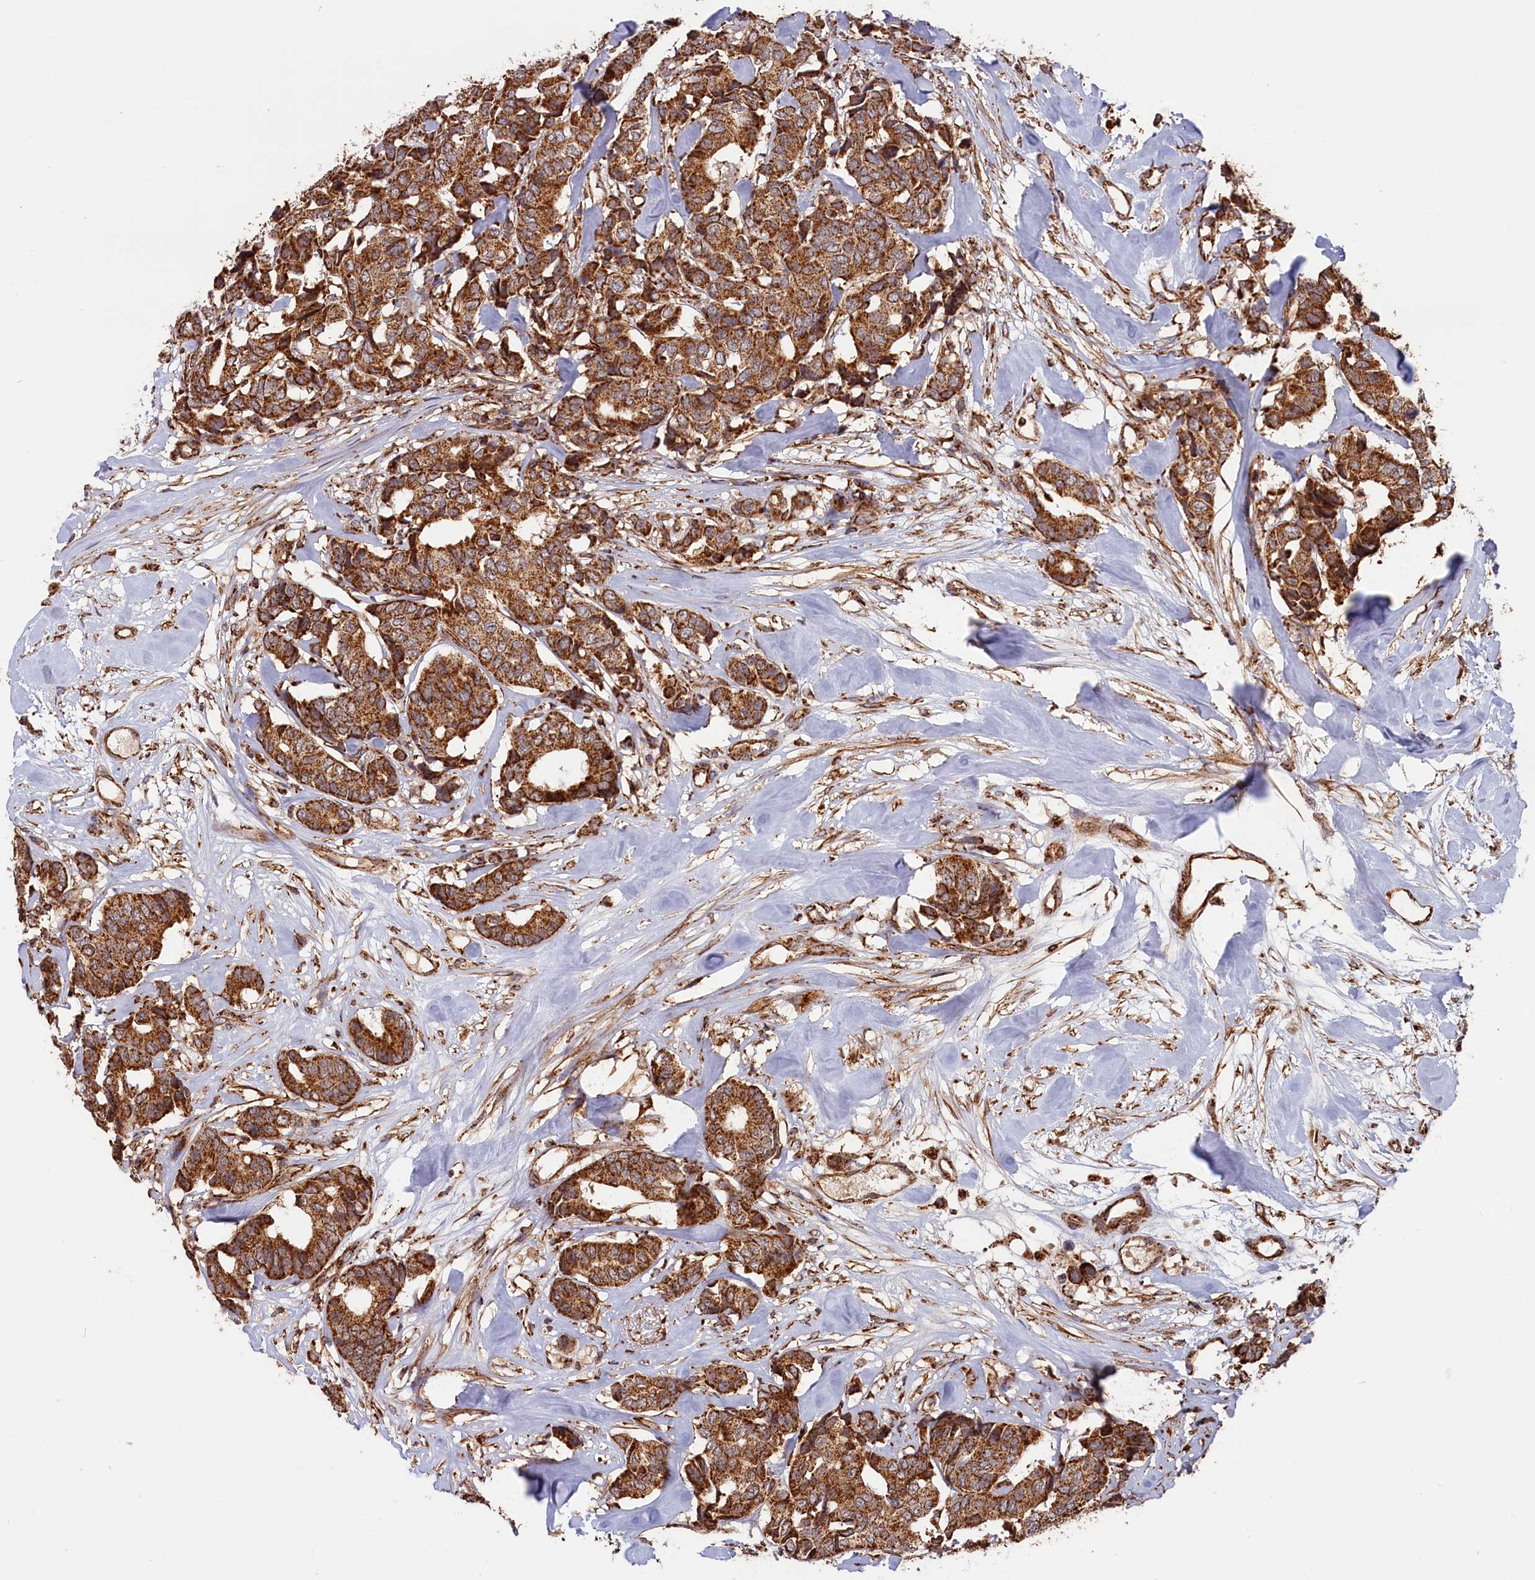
{"staining": {"intensity": "strong", "quantity": ">75%", "location": "cytoplasmic/membranous"}, "tissue": "breast cancer", "cell_type": "Tumor cells", "image_type": "cancer", "snomed": [{"axis": "morphology", "description": "Duct carcinoma"}, {"axis": "topography", "description": "Breast"}], "caption": "Human breast cancer (infiltrating ductal carcinoma) stained with a brown dye displays strong cytoplasmic/membranous positive staining in approximately >75% of tumor cells.", "gene": "MACROD1", "patient": {"sex": "female", "age": 87}}